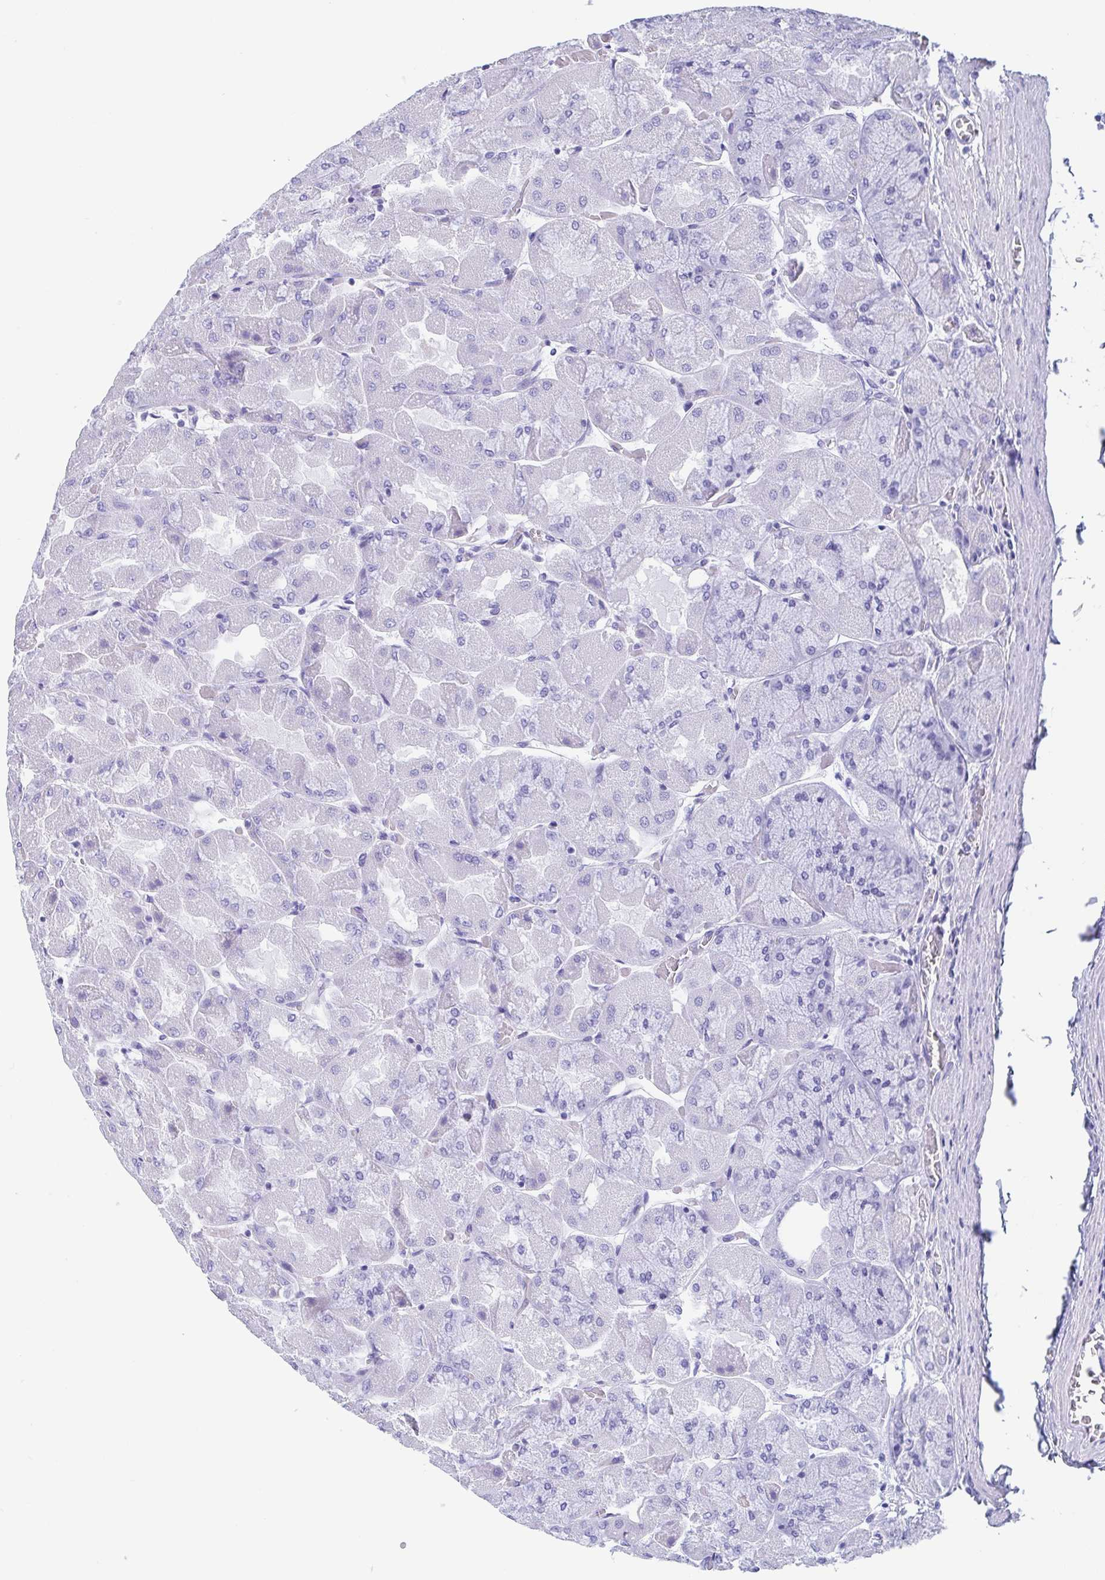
{"staining": {"intensity": "negative", "quantity": "none", "location": "none"}, "tissue": "stomach", "cell_type": "Glandular cells", "image_type": "normal", "snomed": [{"axis": "morphology", "description": "Normal tissue, NOS"}, {"axis": "topography", "description": "Stomach"}], "caption": "IHC of benign human stomach exhibits no positivity in glandular cells. The staining was performed using DAB to visualize the protein expression in brown, while the nuclei were stained in blue with hematoxylin (Magnification: 20x).", "gene": "IDH1", "patient": {"sex": "female", "age": 61}}